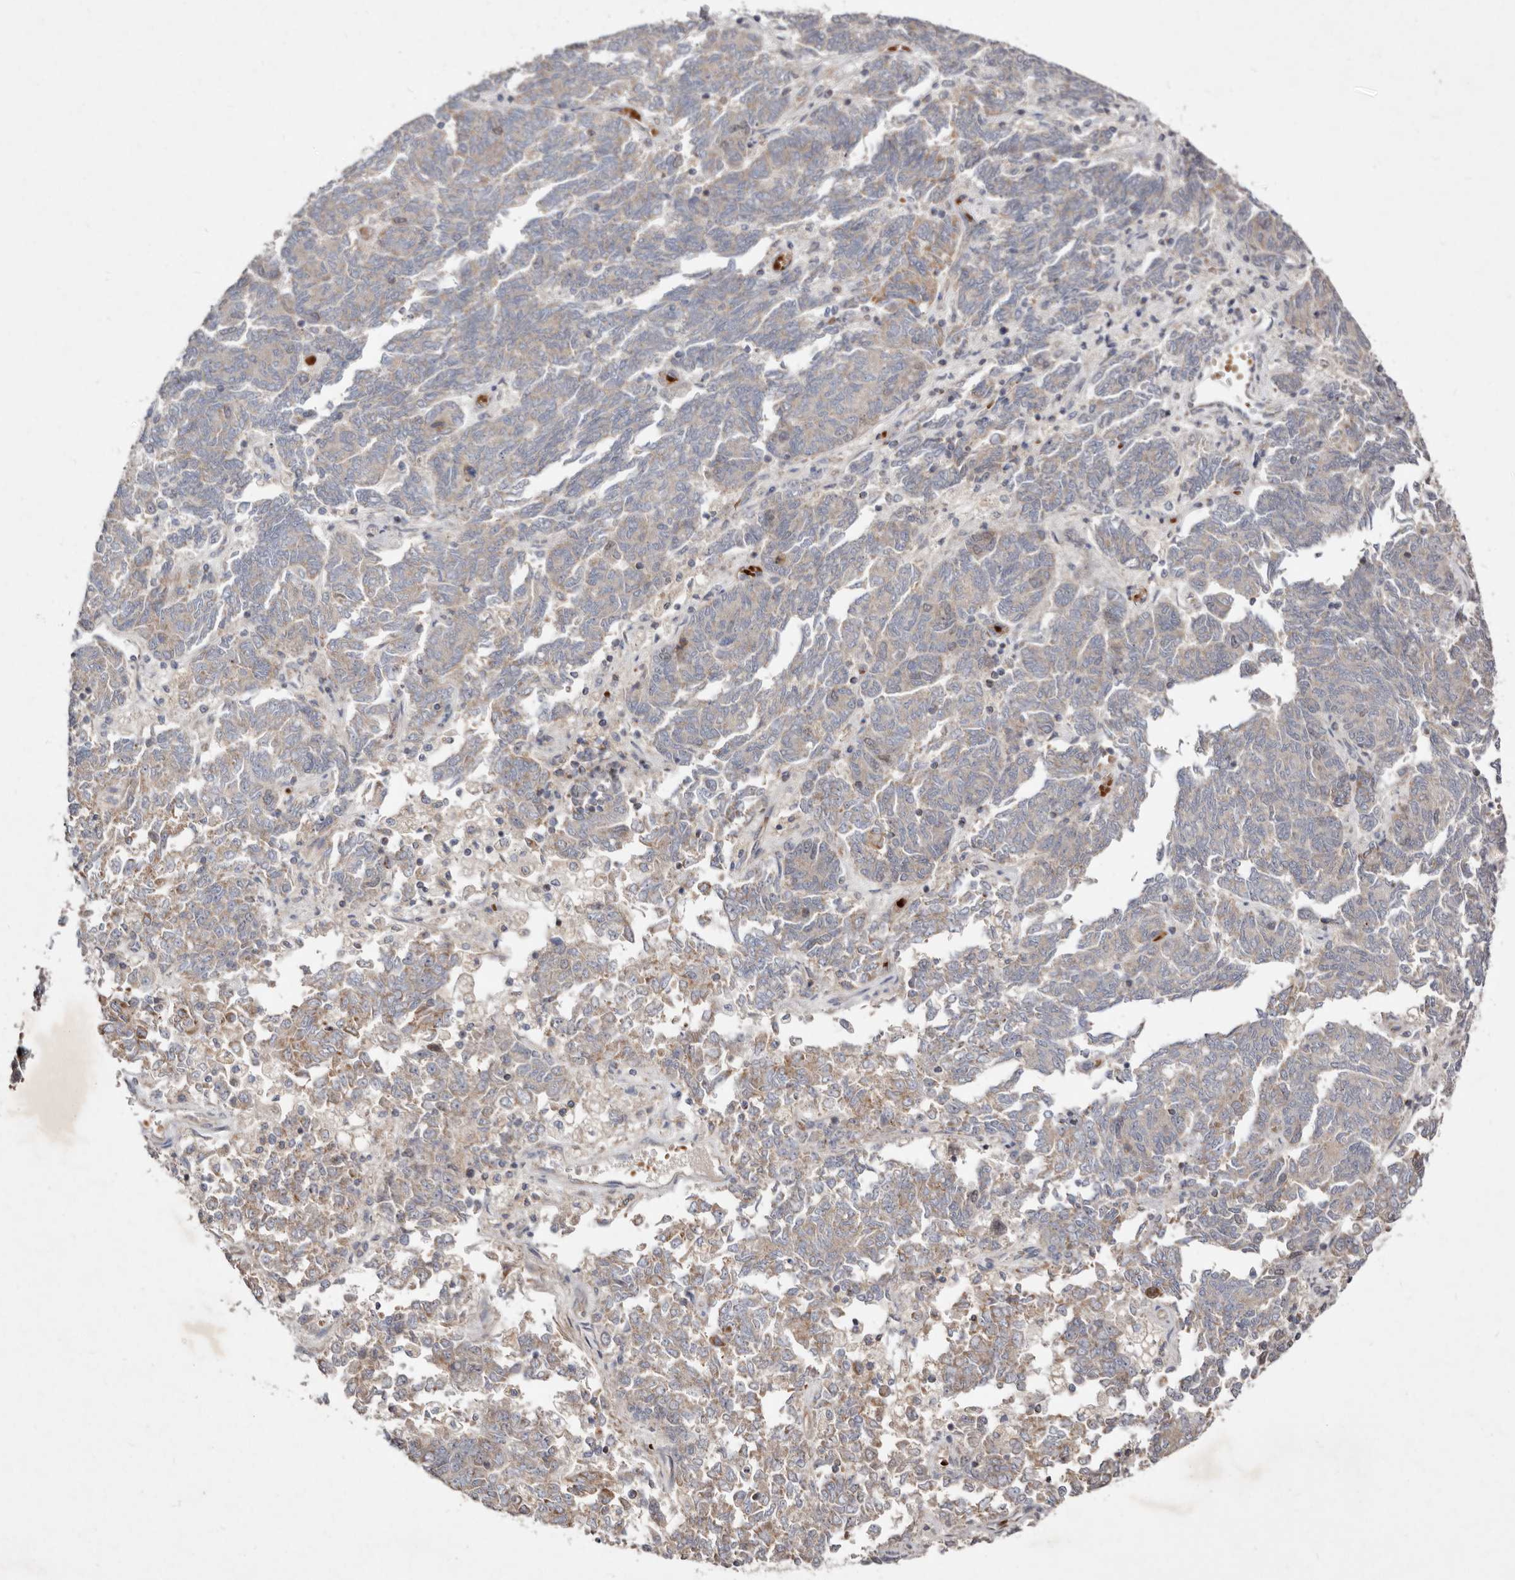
{"staining": {"intensity": "weak", "quantity": "25%-75%", "location": "cytoplasmic/membranous"}, "tissue": "endometrial cancer", "cell_type": "Tumor cells", "image_type": "cancer", "snomed": [{"axis": "morphology", "description": "Adenocarcinoma, NOS"}, {"axis": "topography", "description": "Endometrium"}], "caption": "Adenocarcinoma (endometrial) stained with immunohistochemistry exhibits weak cytoplasmic/membranous expression in about 25%-75% of tumor cells. (brown staining indicates protein expression, while blue staining denotes nuclei).", "gene": "SLC25A20", "patient": {"sex": "female", "age": 80}}